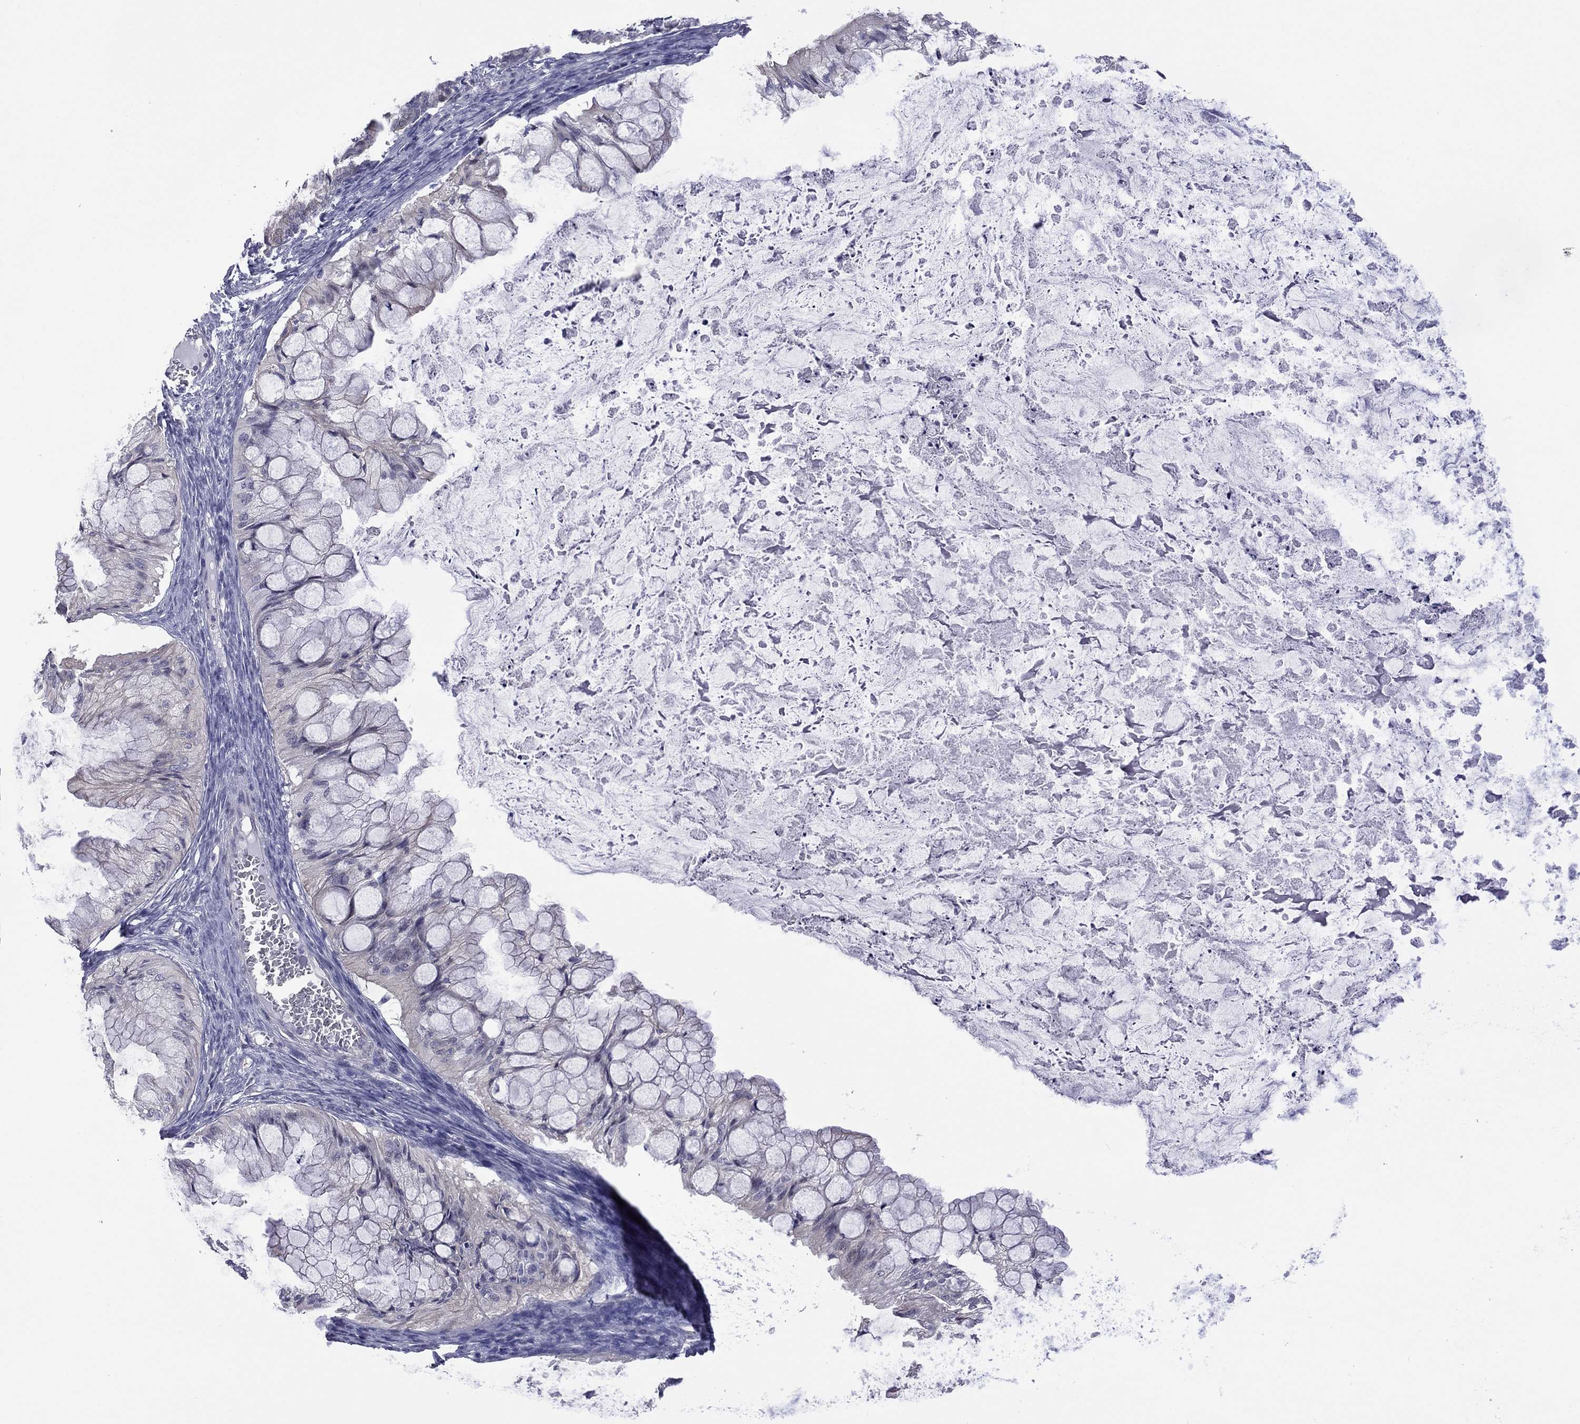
{"staining": {"intensity": "negative", "quantity": "none", "location": "none"}, "tissue": "ovarian cancer", "cell_type": "Tumor cells", "image_type": "cancer", "snomed": [{"axis": "morphology", "description": "Cystadenocarcinoma, mucinous, NOS"}, {"axis": "topography", "description": "Ovary"}], "caption": "Human mucinous cystadenocarcinoma (ovarian) stained for a protein using immunohistochemistry (IHC) reveals no staining in tumor cells.", "gene": "POU5F2", "patient": {"sex": "female", "age": 57}}